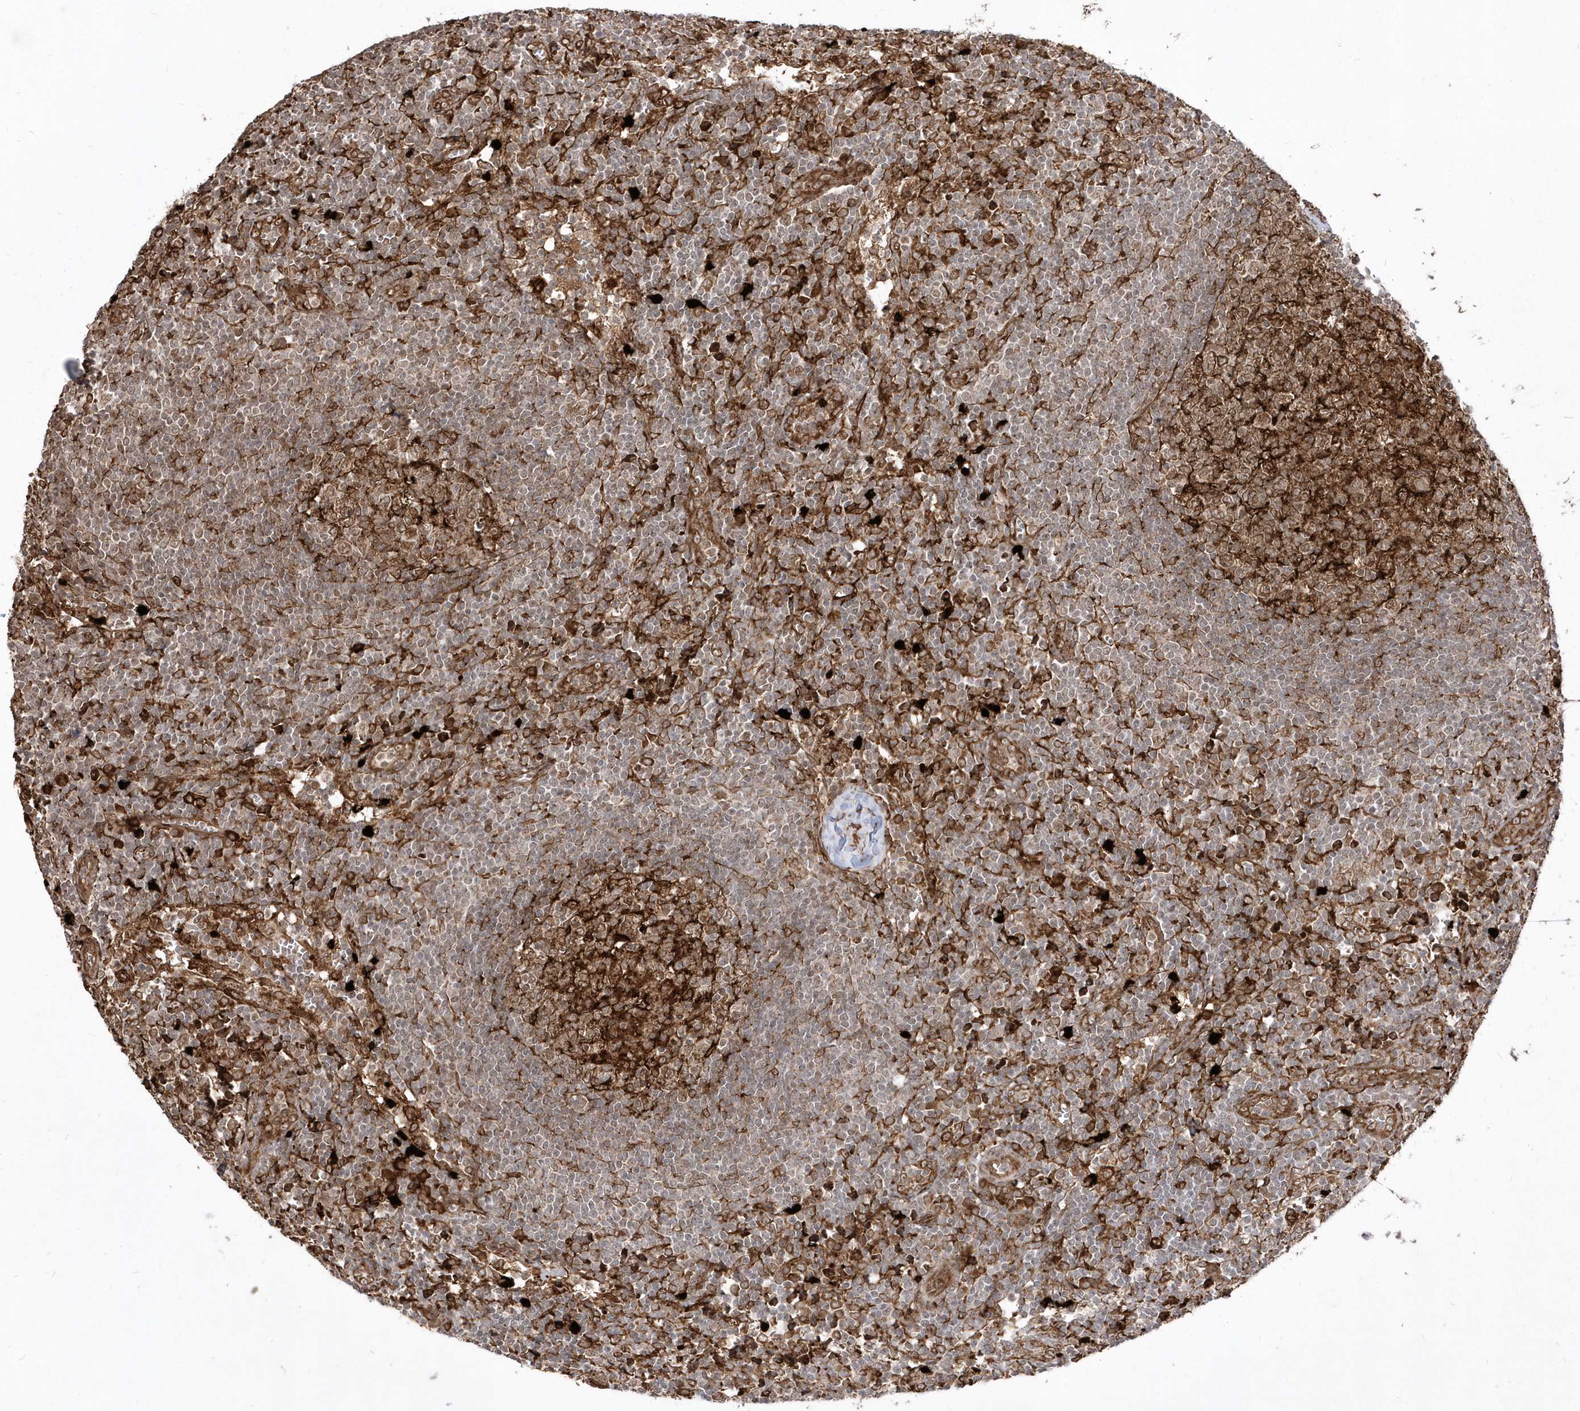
{"staining": {"intensity": "moderate", "quantity": ">75%", "location": "cytoplasmic/membranous"}, "tissue": "lymph node", "cell_type": "Germinal center cells", "image_type": "normal", "snomed": [{"axis": "morphology", "description": "Normal tissue, NOS"}, {"axis": "morphology", "description": "Squamous cell carcinoma, metastatic, NOS"}, {"axis": "topography", "description": "Lymph node"}], "caption": "Germinal center cells demonstrate medium levels of moderate cytoplasmic/membranous expression in approximately >75% of cells in benign lymph node.", "gene": "EPC2", "patient": {"sex": "male", "age": 73}}